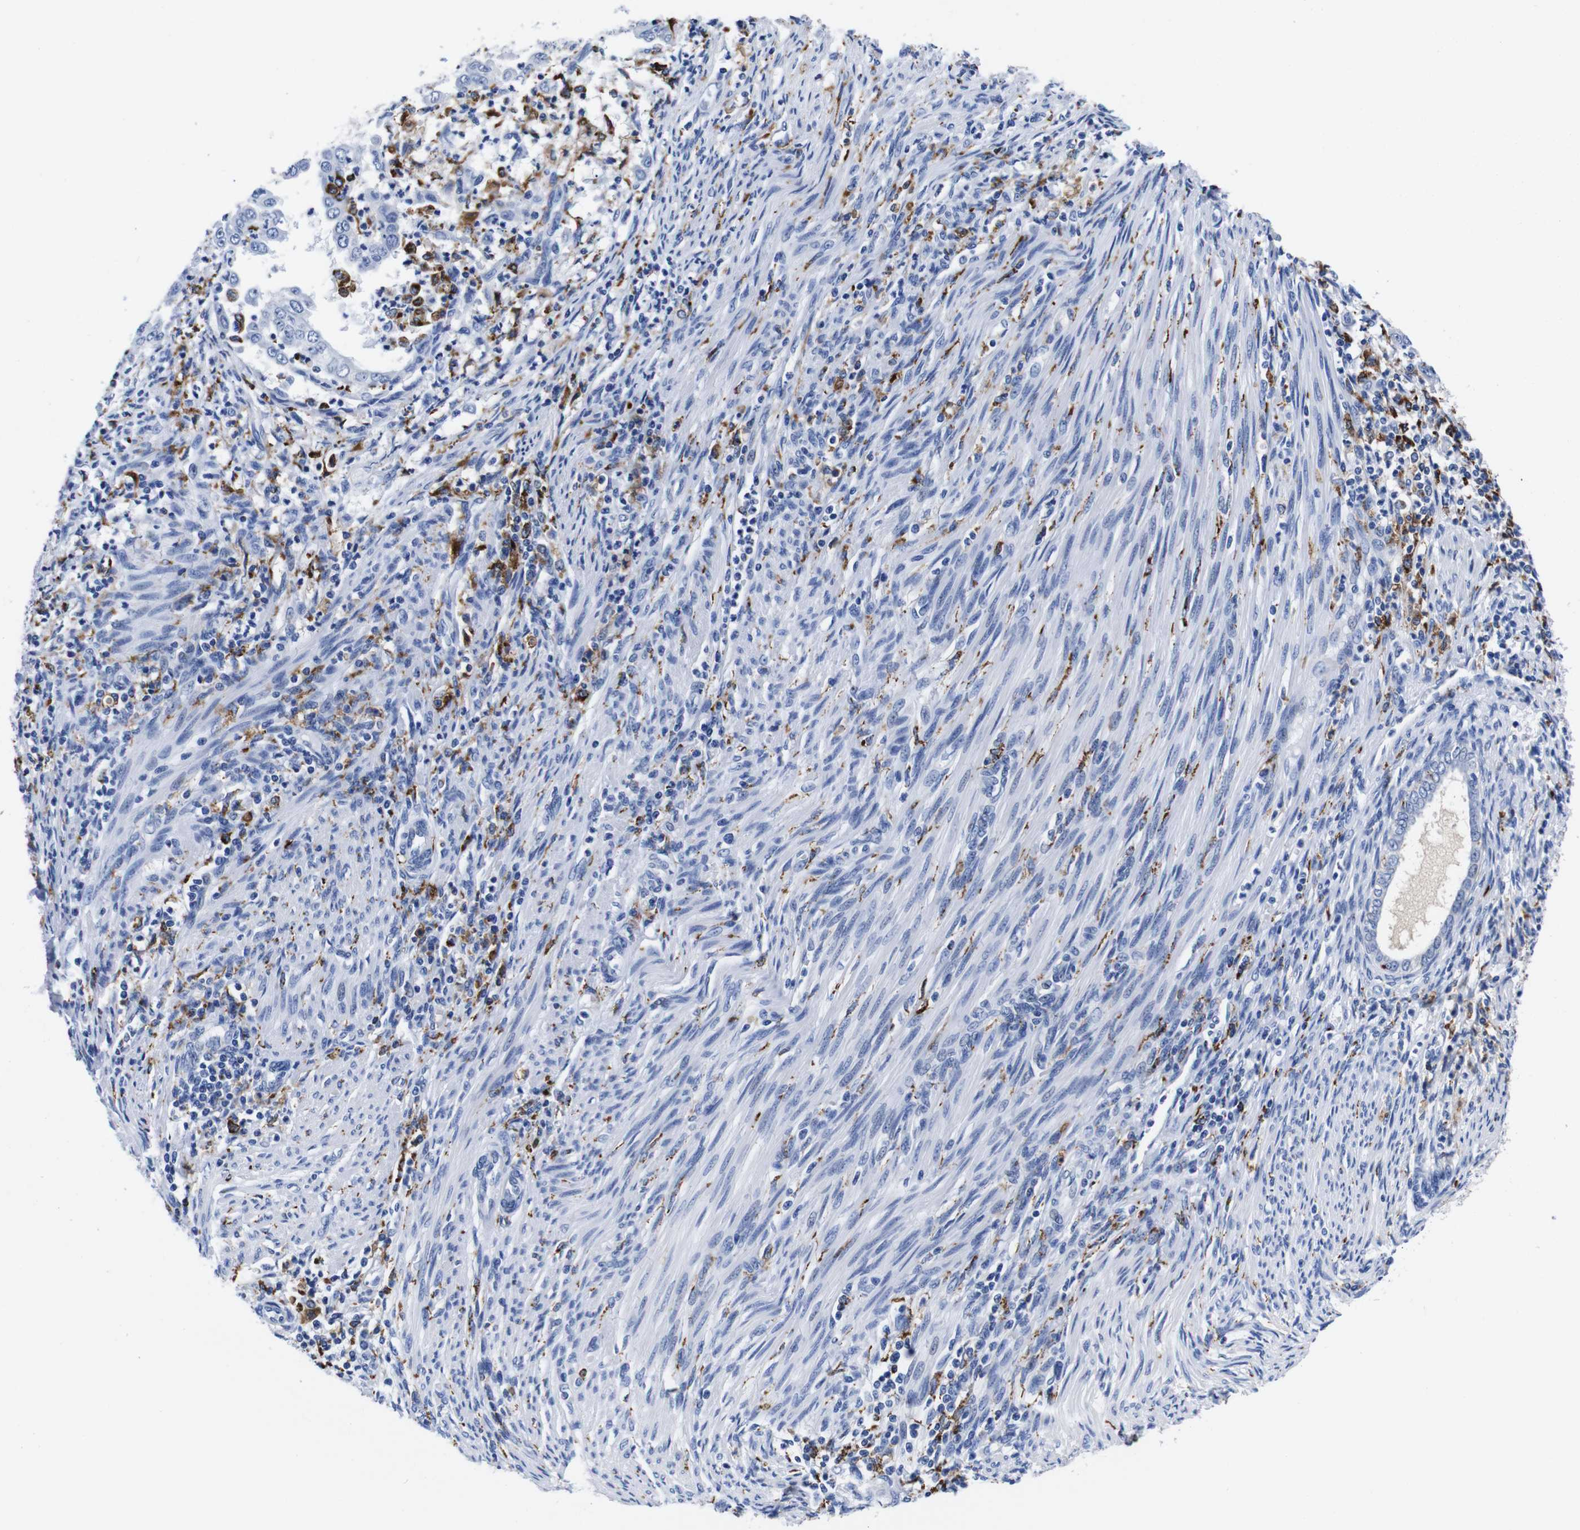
{"staining": {"intensity": "negative", "quantity": "none", "location": "none"}, "tissue": "endometrial cancer", "cell_type": "Tumor cells", "image_type": "cancer", "snomed": [{"axis": "morphology", "description": "Adenocarcinoma, NOS"}, {"axis": "topography", "description": "Endometrium"}], "caption": "Immunohistochemical staining of endometrial cancer (adenocarcinoma) shows no significant staining in tumor cells.", "gene": "HLA-DMB", "patient": {"sex": "female", "age": 85}}